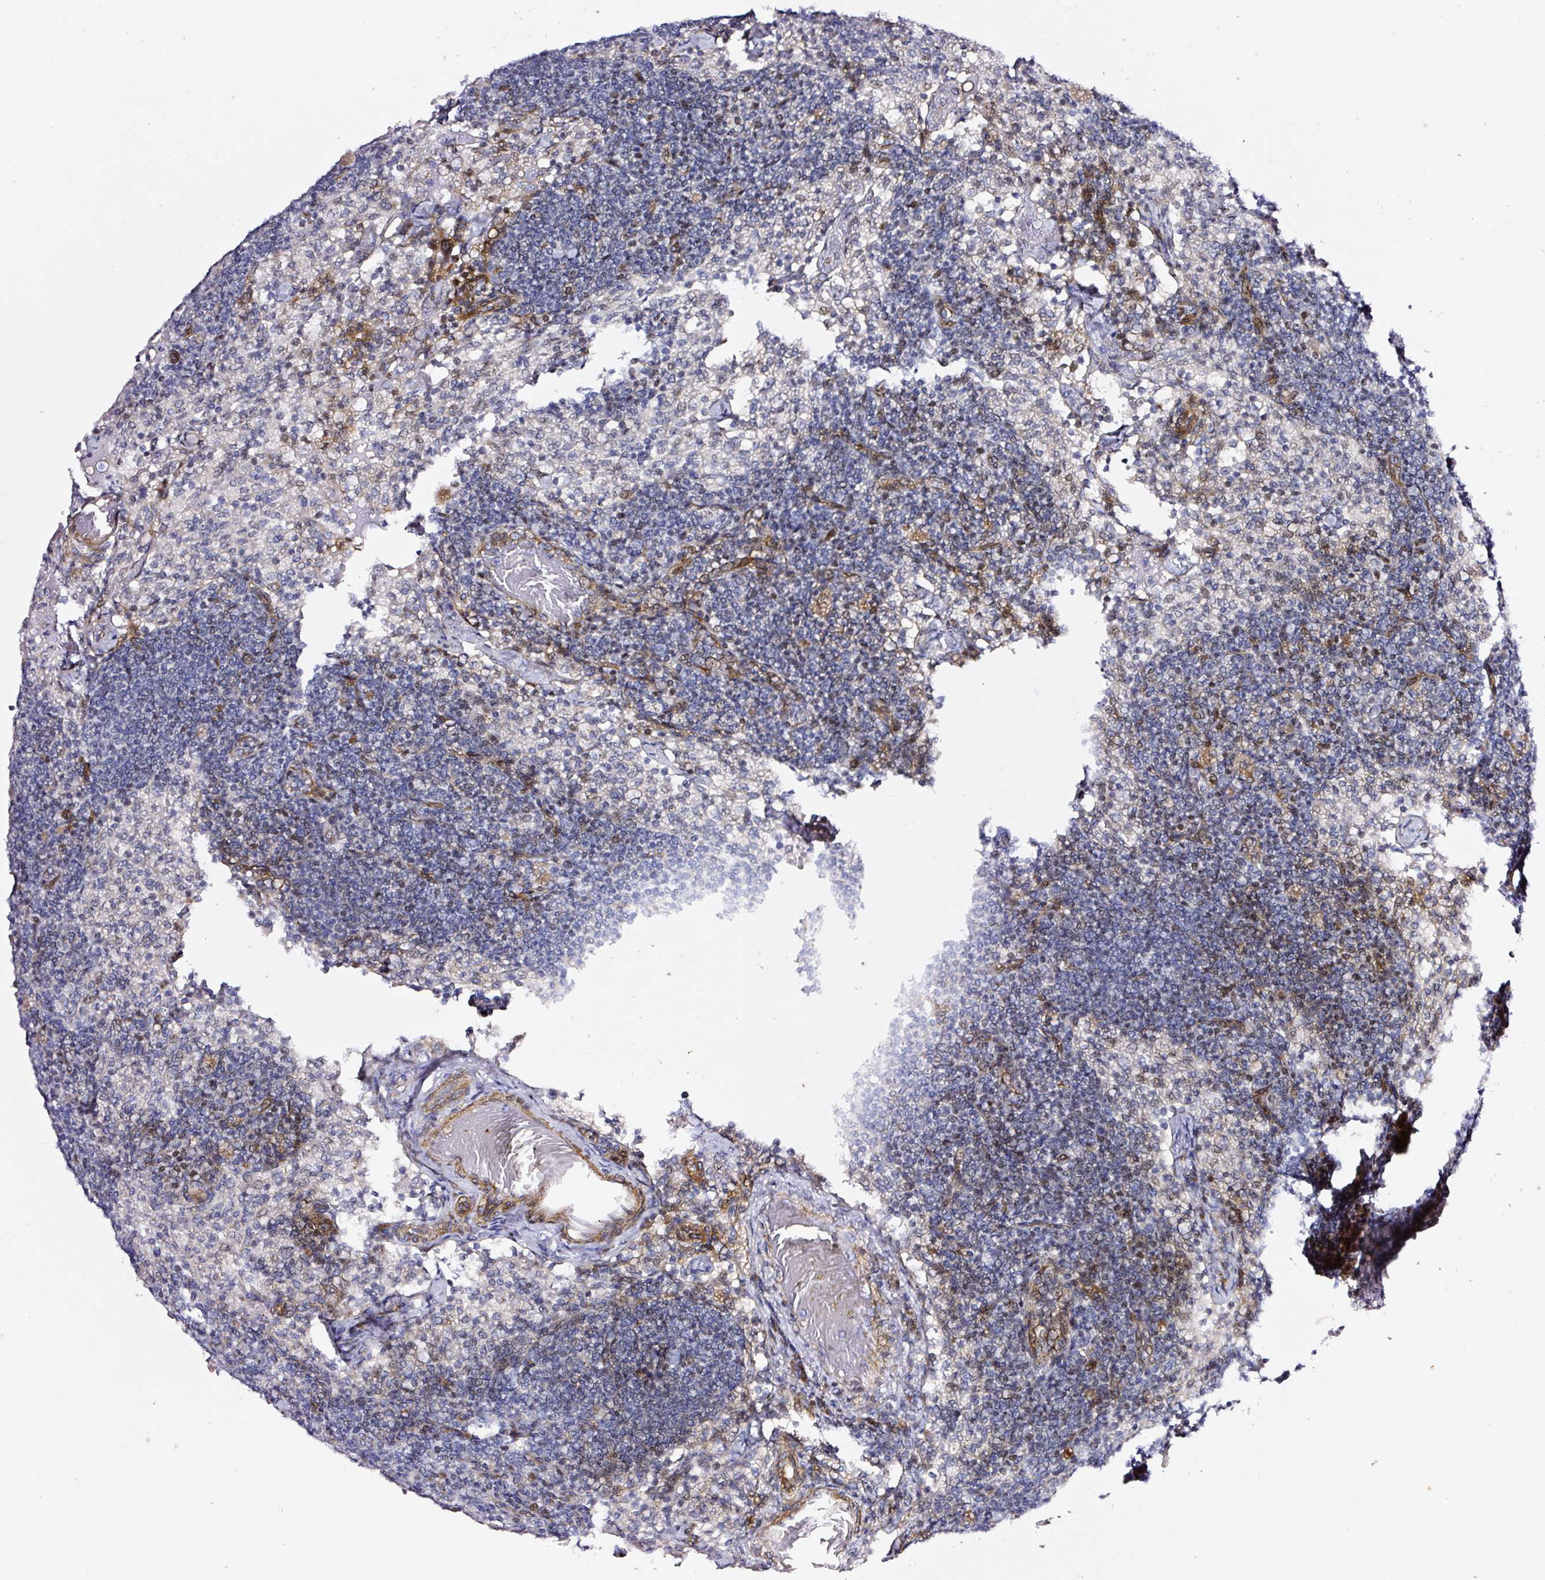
{"staining": {"intensity": "negative", "quantity": "none", "location": "none"}, "tissue": "lymph node", "cell_type": "Germinal center cells", "image_type": "normal", "snomed": [{"axis": "morphology", "description": "Normal tissue, NOS"}, {"axis": "topography", "description": "Lymph node"}], "caption": "Immunohistochemistry micrograph of unremarkable human lymph node stained for a protein (brown), which exhibits no staining in germinal center cells. (Brightfield microscopy of DAB (3,3'-diaminobenzidine) IHC at high magnification).", "gene": "ANKRD20A1", "patient": {"sex": "male", "age": 49}}